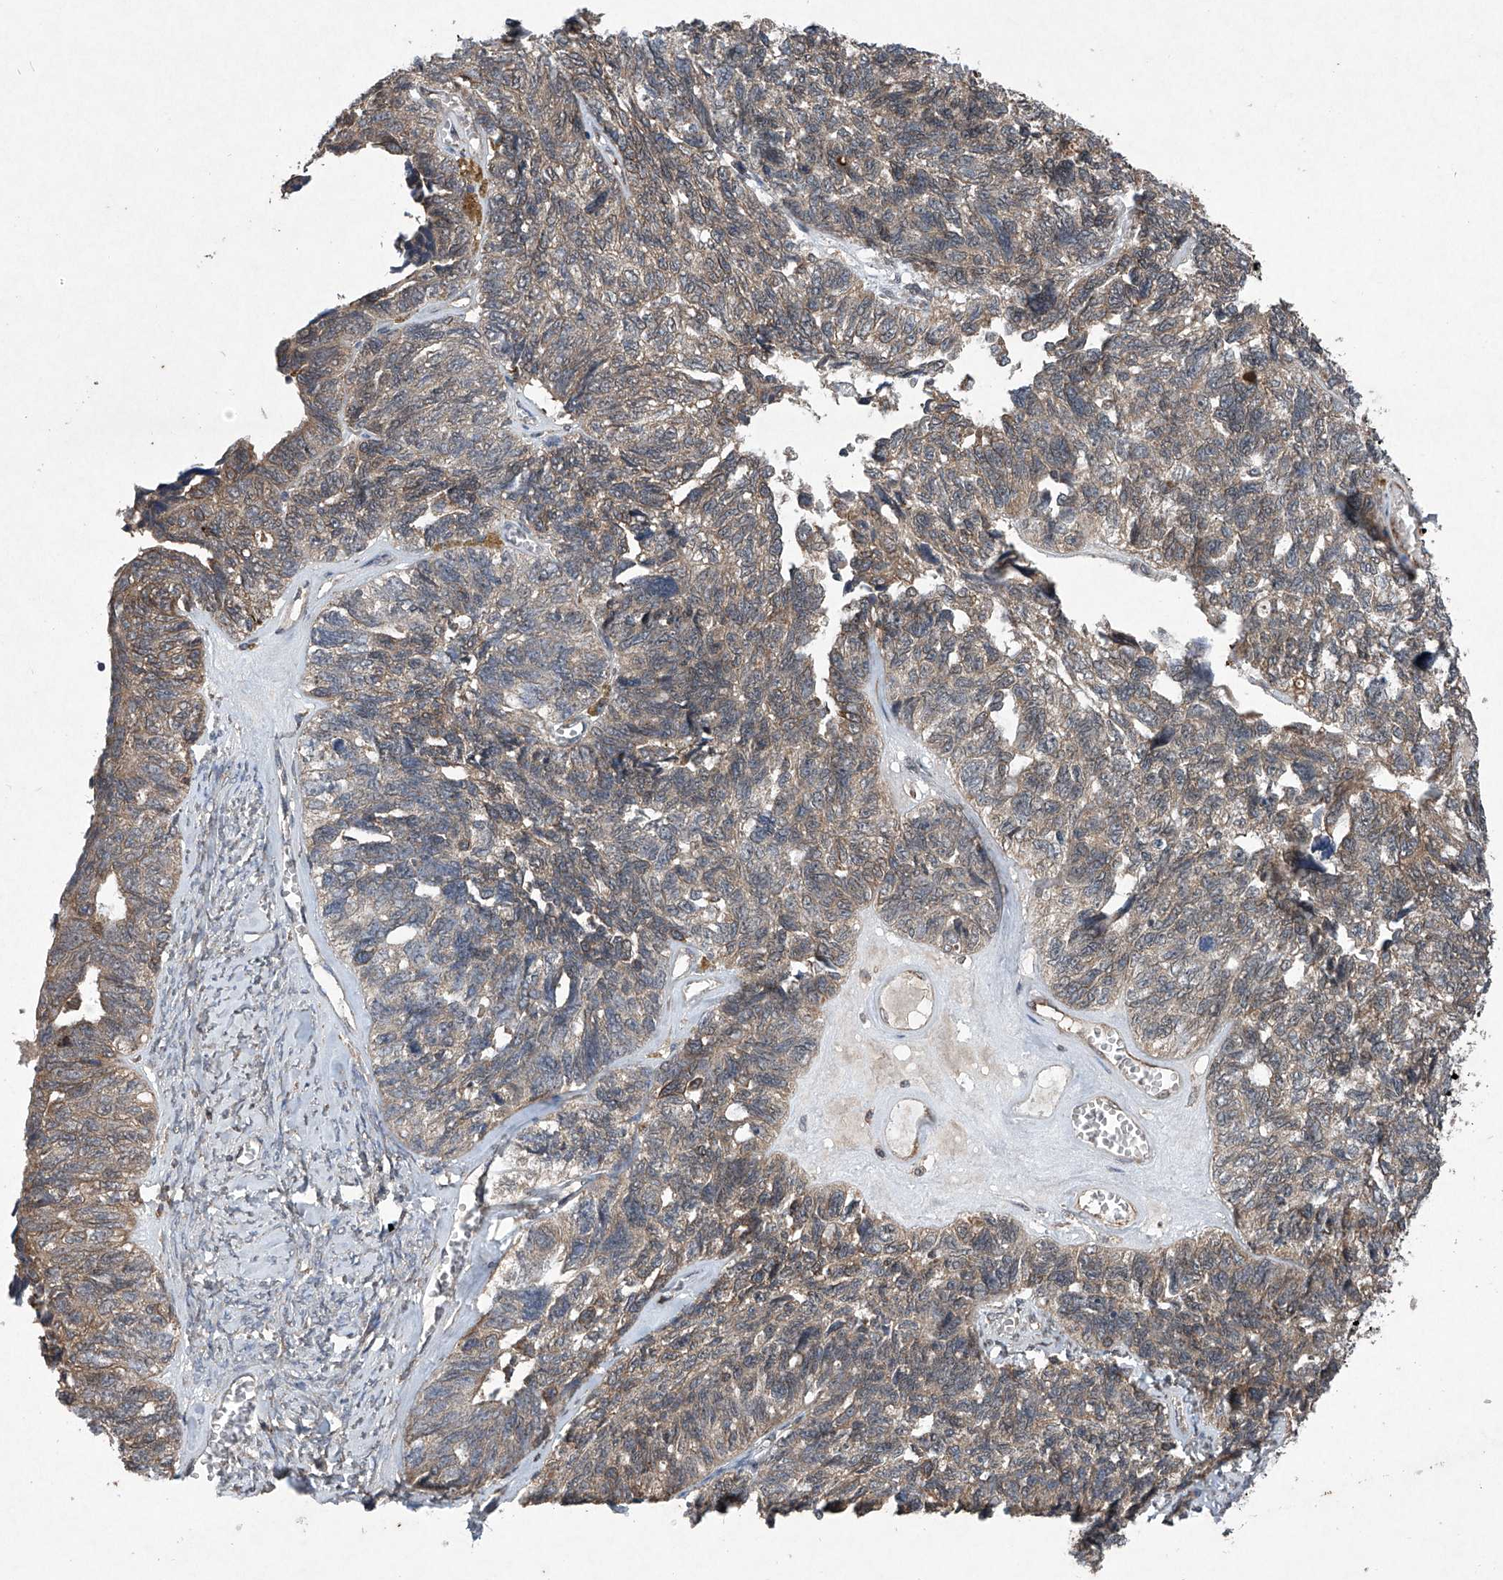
{"staining": {"intensity": "weak", "quantity": "25%-75%", "location": "cytoplasmic/membranous"}, "tissue": "ovarian cancer", "cell_type": "Tumor cells", "image_type": "cancer", "snomed": [{"axis": "morphology", "description": "Cystadenocarcinoma, serous, NOS"}, {"axis": "topography", "description": "Ovary"}], "caption": "This micrograph reveals immunohistochemistry (IHC) staining of ovarian serous cystadenocarcinoma, with low weak cytoplasmic/membranous expression in approximately 25%-75% of tumor cells.", "gene": "SUMF2", "patient": {"sex": "female", "age": 79}}